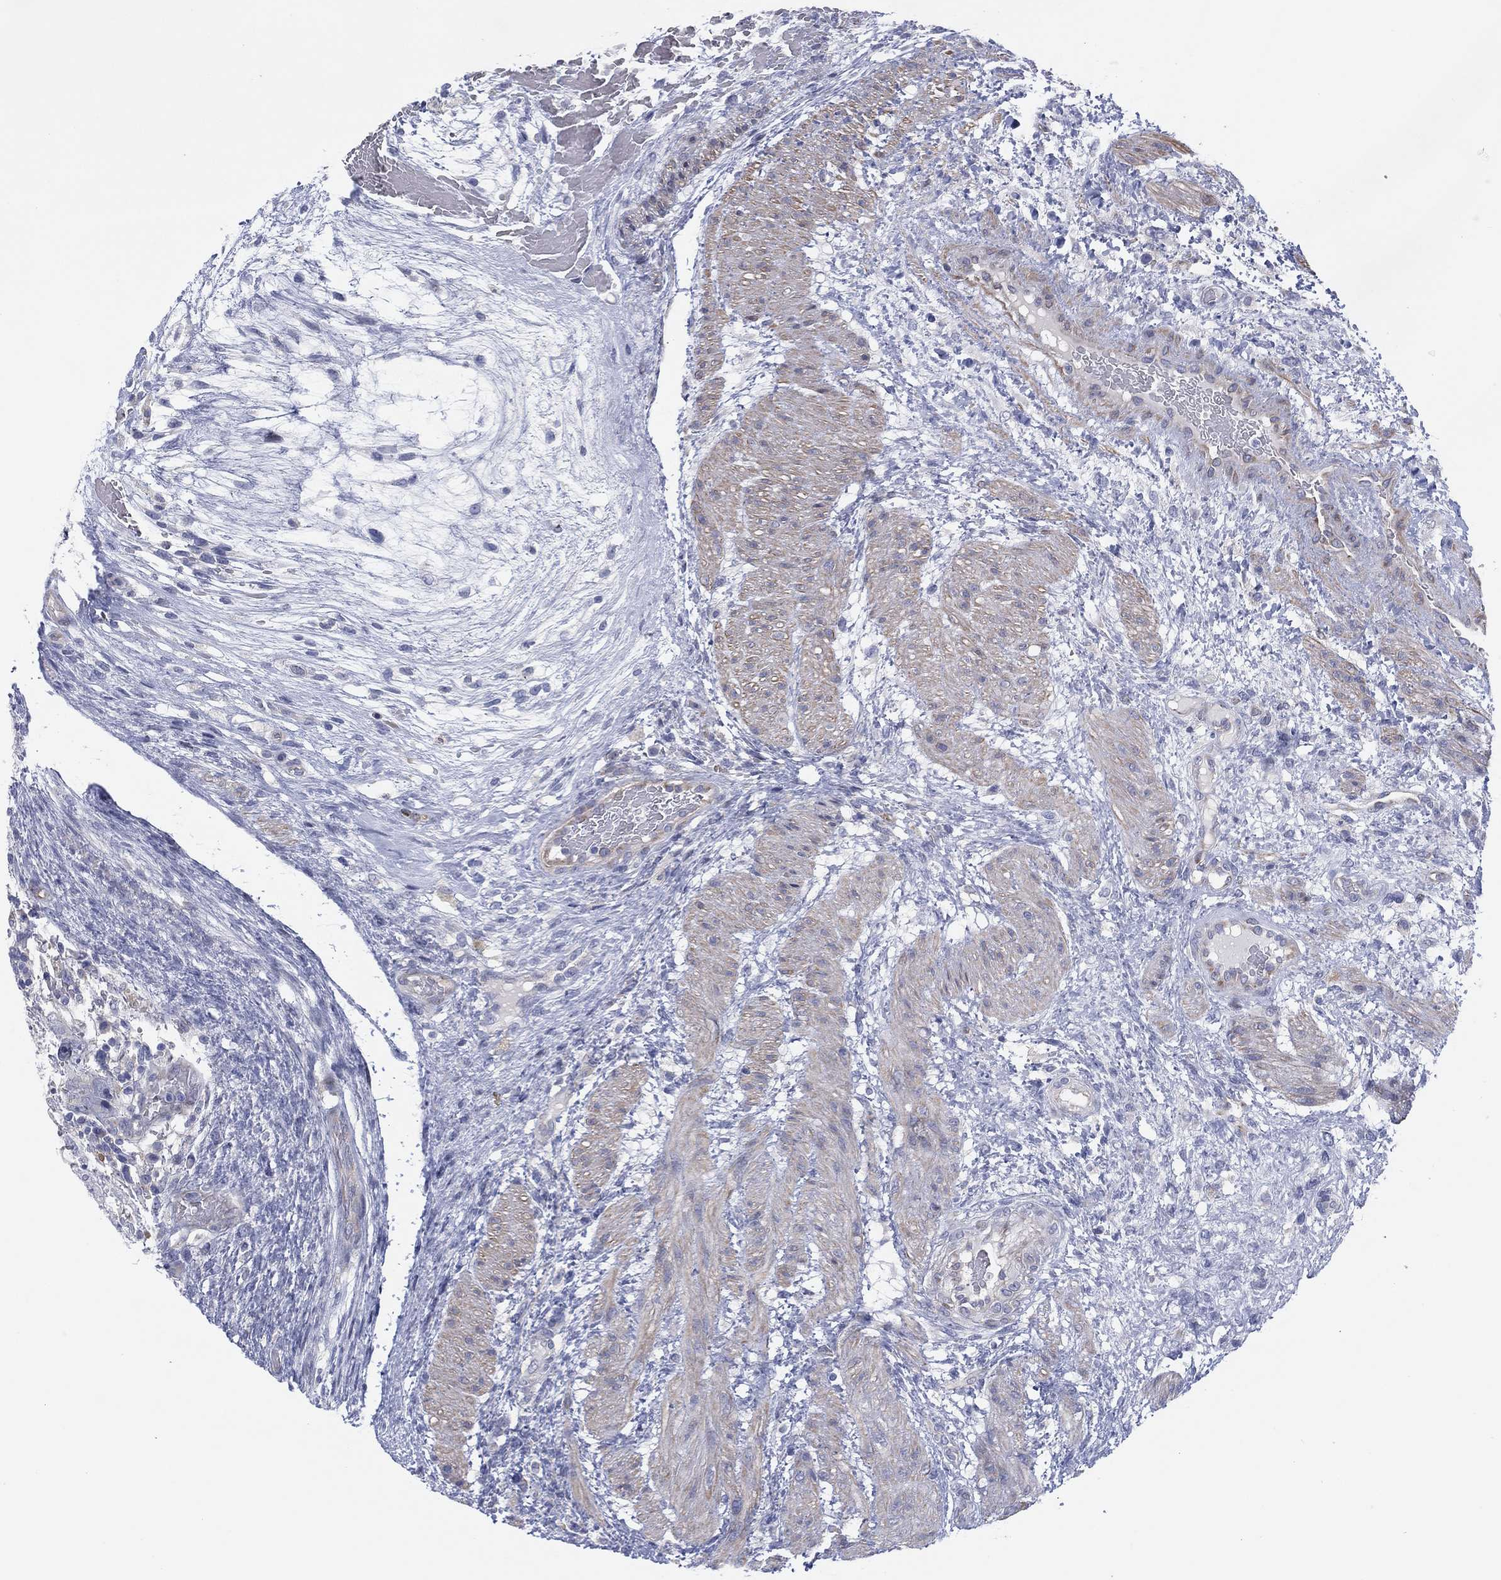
{"staining": {"intensity": "negative", "quantity": "none", "location": "none"}, "tissue": "testis cancer", "cell_type": "Tumor cells", "image_type": "cancer", "snomed": [{"axis": "morphology", "description": "Normal tissue, NOS"}, {"axis": "morphology", "description": "Carcinoma, Embryonal, NOS"}, {"axis": "topography", "description": "Testis"}, {"axis": "topography", "description": "Epididymis"}], "caption": "There is no significant expression in tumor cells of testis cancer.", "gene": "HEATR4", "patient": {"sex": "male", "age": 24}}